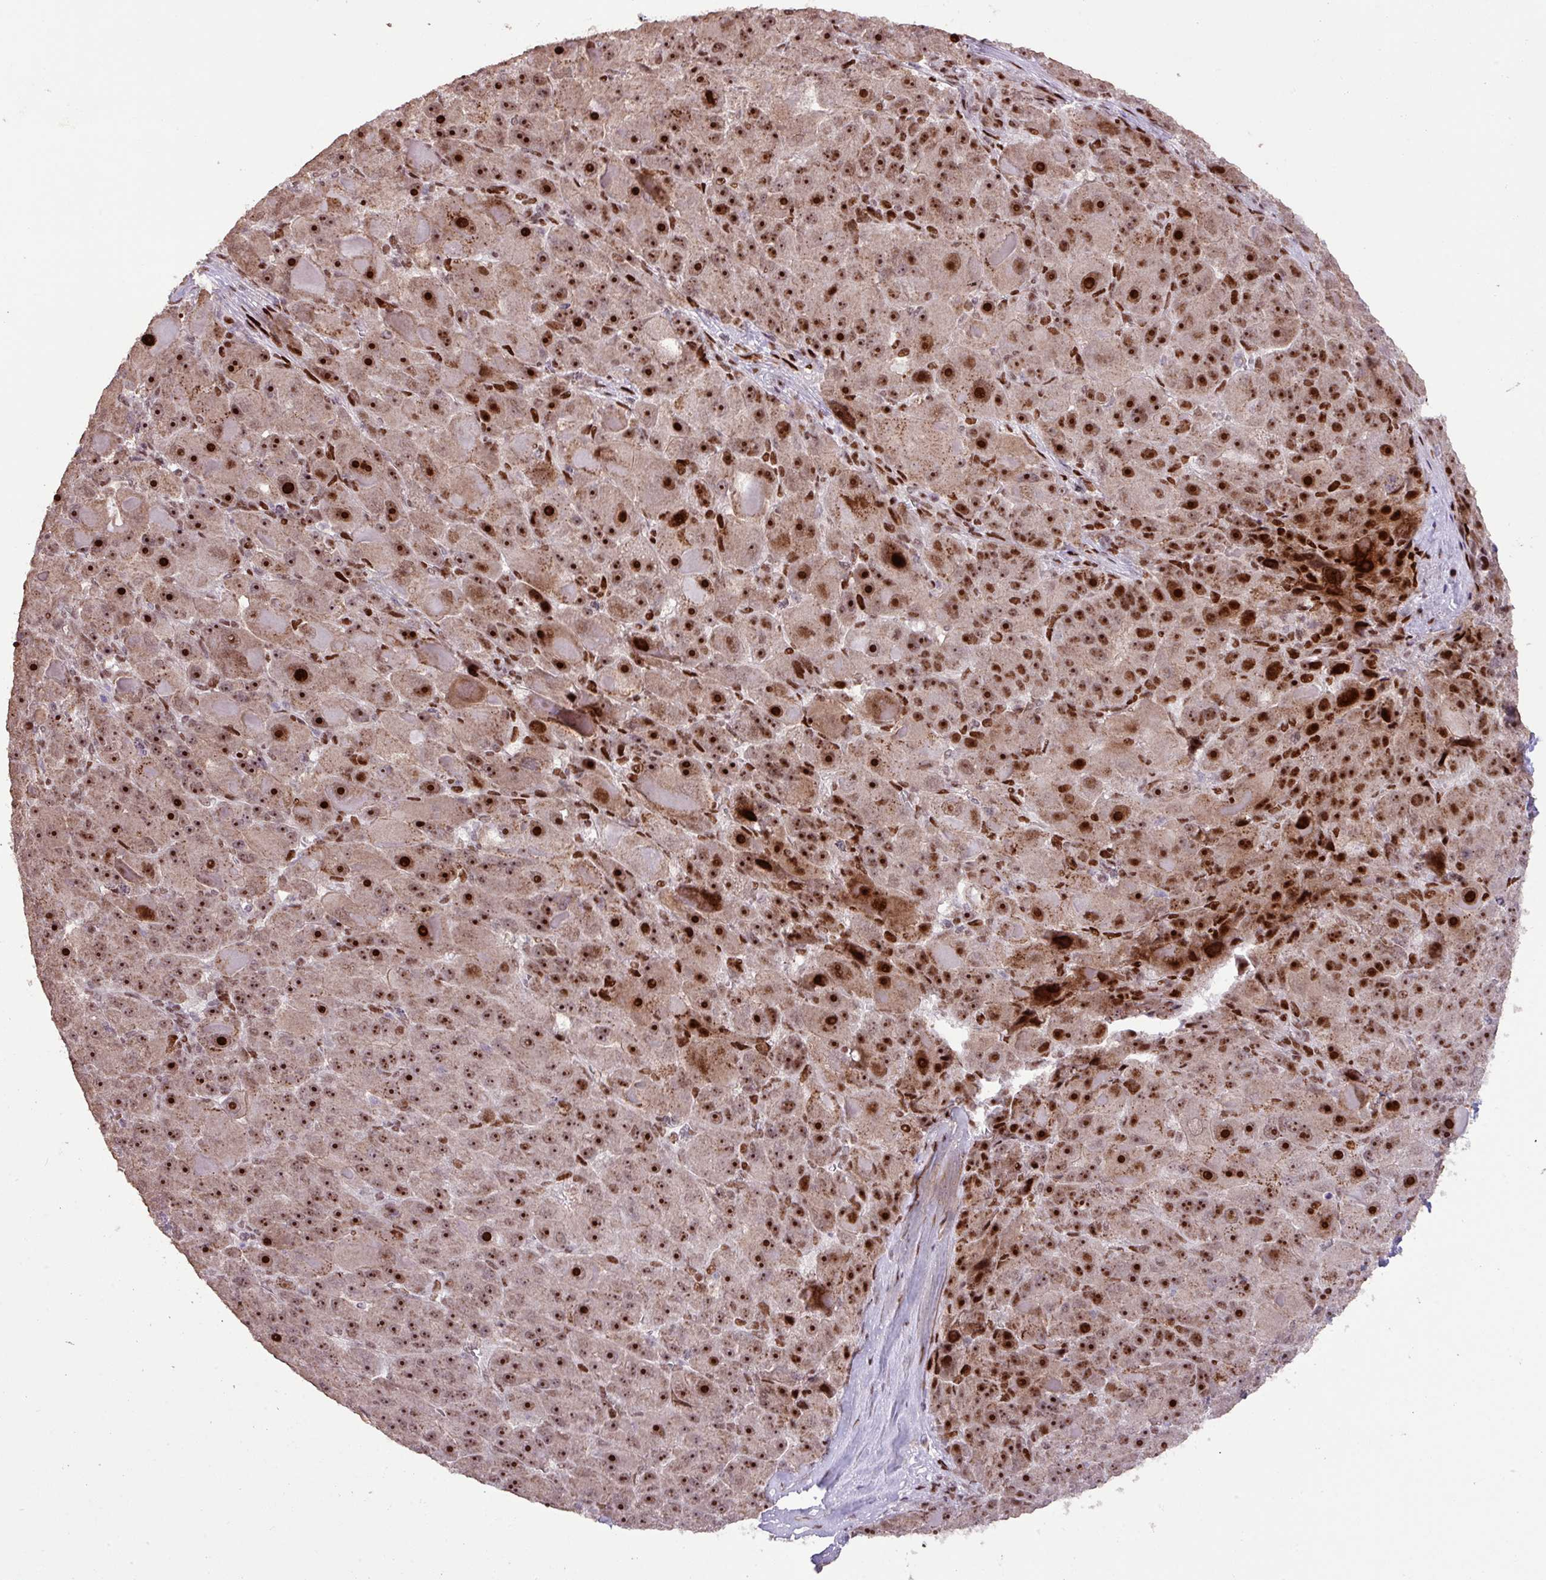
{"staining": {"intensity": "strong", "quantity": ">75%", "location": "nuclear"}, "tissue": "liver cancer", "cell_type": "Tumor cells", "image_type": "cancer", "snomed": [{"axis": "morphology", "description": "Carcinoma, Hepatocellular, NOS"}, {"axis": "topography", "description": "Liver"}], "caption": "Immunohistochemistry (IHC) of liver hepatocellular carcinoma demonstrates high levels of strong nuclear positivity in approximately >75% of tumor cells. (DAB IHC, brown staining for protein, blue staining for nuclei).", "gene": "ZNF709", "patient": {"sex": "male", "age": 76}}